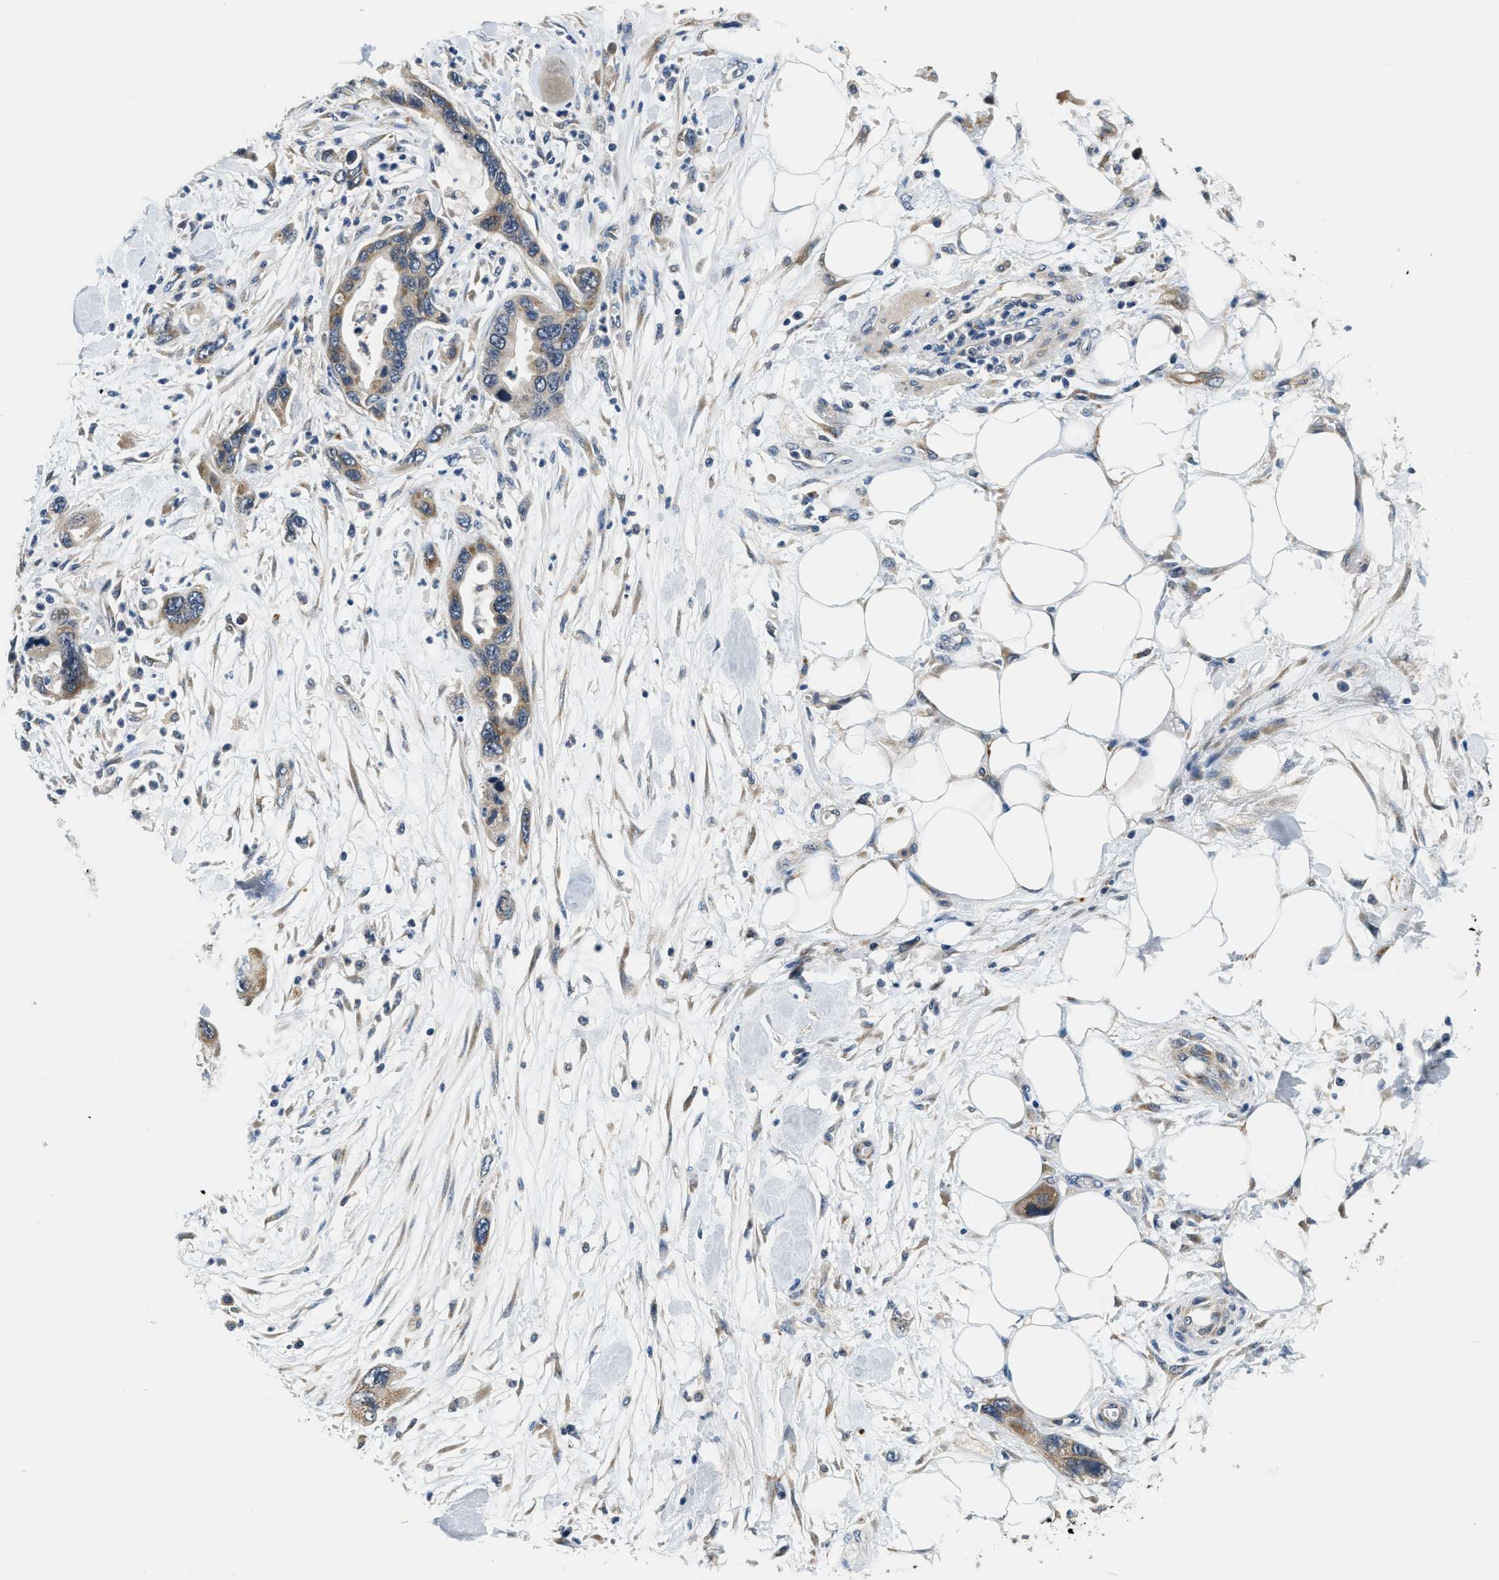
{"staining": {"intensity": "weak", "quantity": ">75%", "location": "cytoplasmic/membranous"}, "tissue": "pancreatic cancer", "cell_type": "Tumor cells", "image_type": "cancer", "snomed": [{"axis": "morphology", "description": "Normal tissue, NOS"}, {"axis": "morphology", "description": "Adenocarcinoma, NOS"}, {"axis": "topography", "description": "Pancreas"}], "caption": "Immunohistochemistry (IHC) image of pancreatic cancer (adenocarcinoma) stained for a protein (brown), which shows low levels of weak cytoplasmic/membranous positivity in approximately >75% of tumor cells.", "gene": "YAE1", "patient": {"sex": "female", "age": 71}}